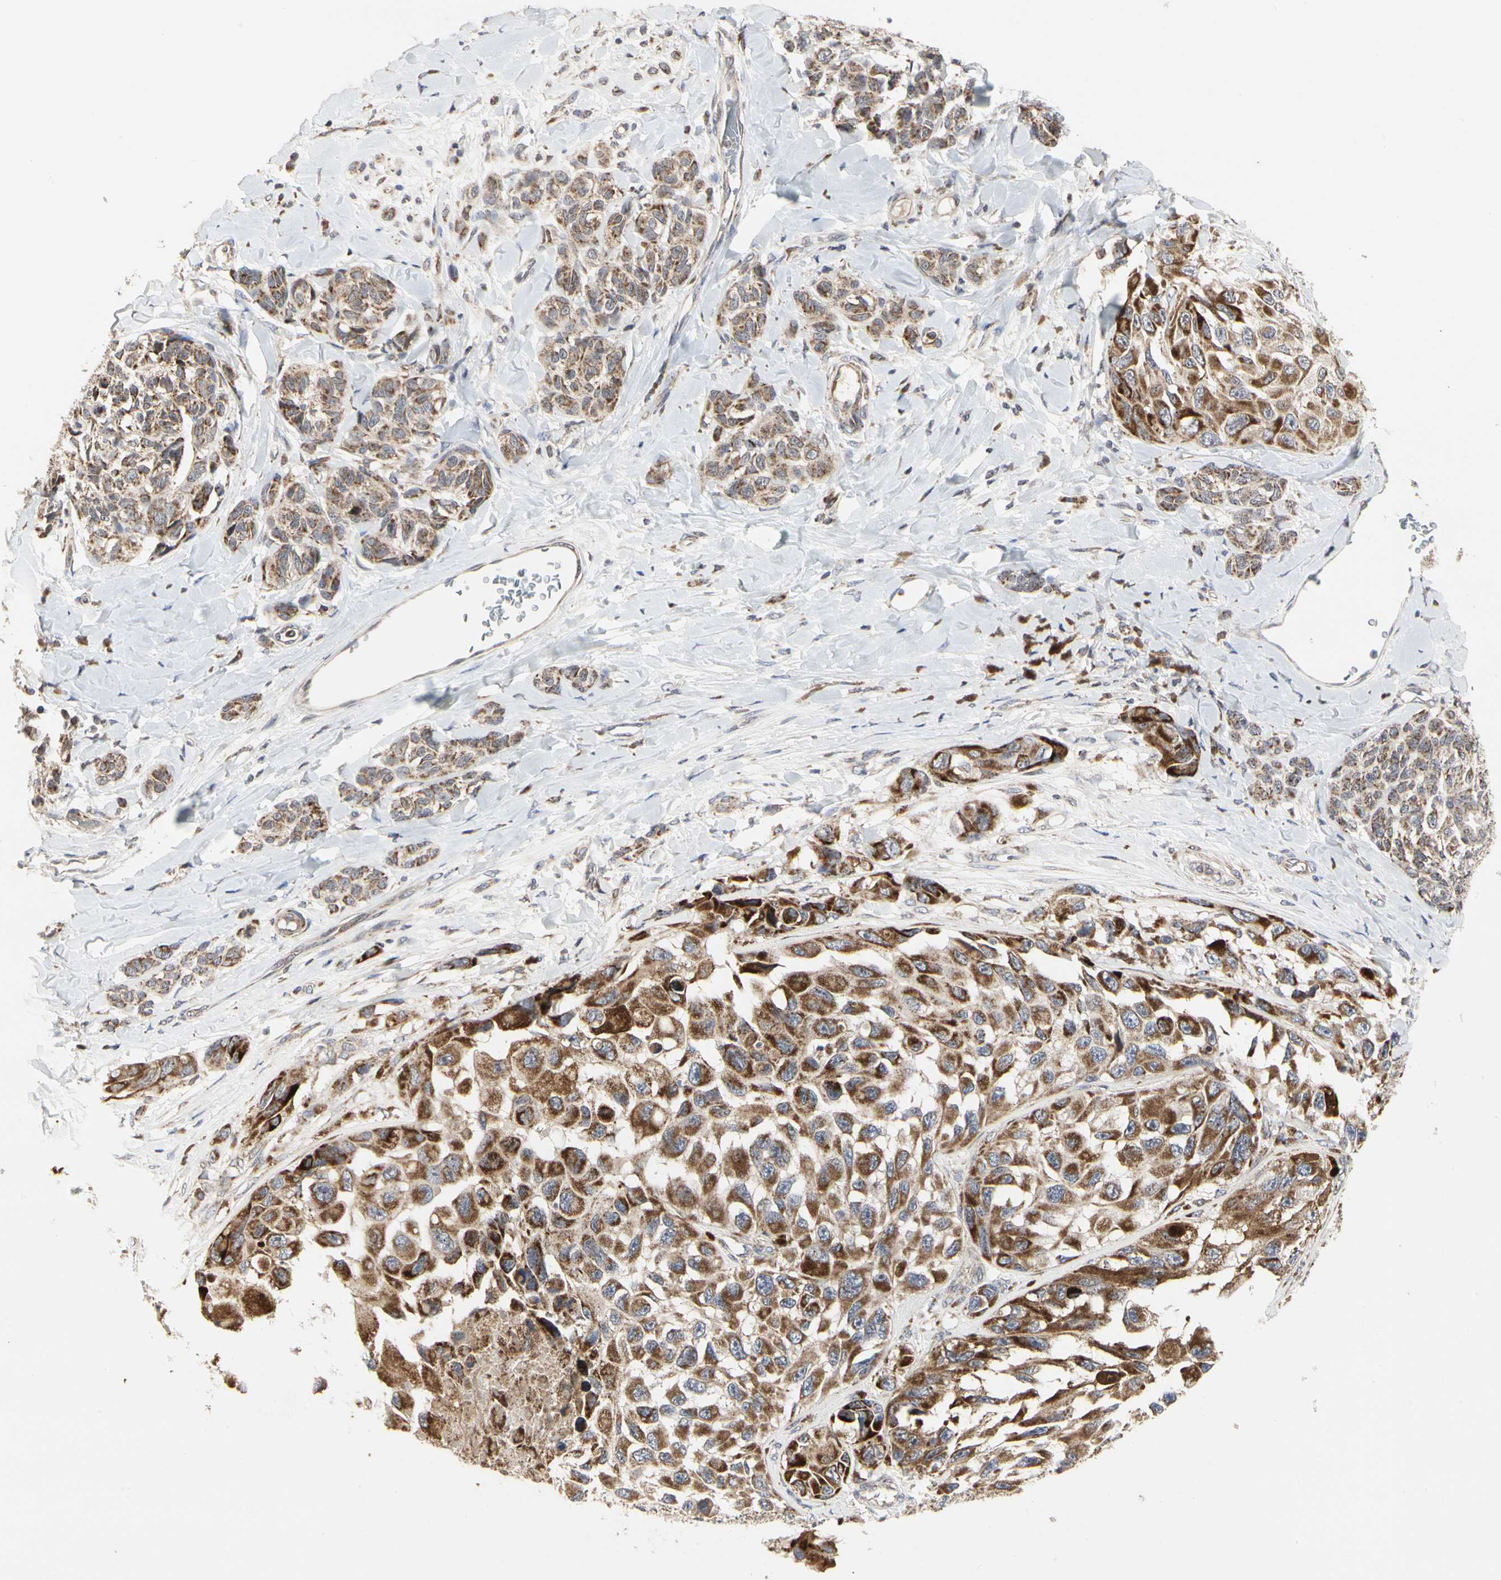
{"staining": {"intensity": "strong", "quantity": ">75%", "location": "cytoplasmic/membranous"}, "tissue": "melanoma", "cell_type": "Tumor cells", "image_type": "cancer", "snomed": [{"axis": "morphology", "description": "Malignant melanoma, NOS"}, {"axis": "topography", "description": "Skin"}], "caption": "Malignant melanoma stained for a protein (brown) exhibits strong cytoplasmic/membranous positive positivity in about >75% of tumor cells.", "gene": "TSKU", "patient": {"sex": "female", "age": 73}}